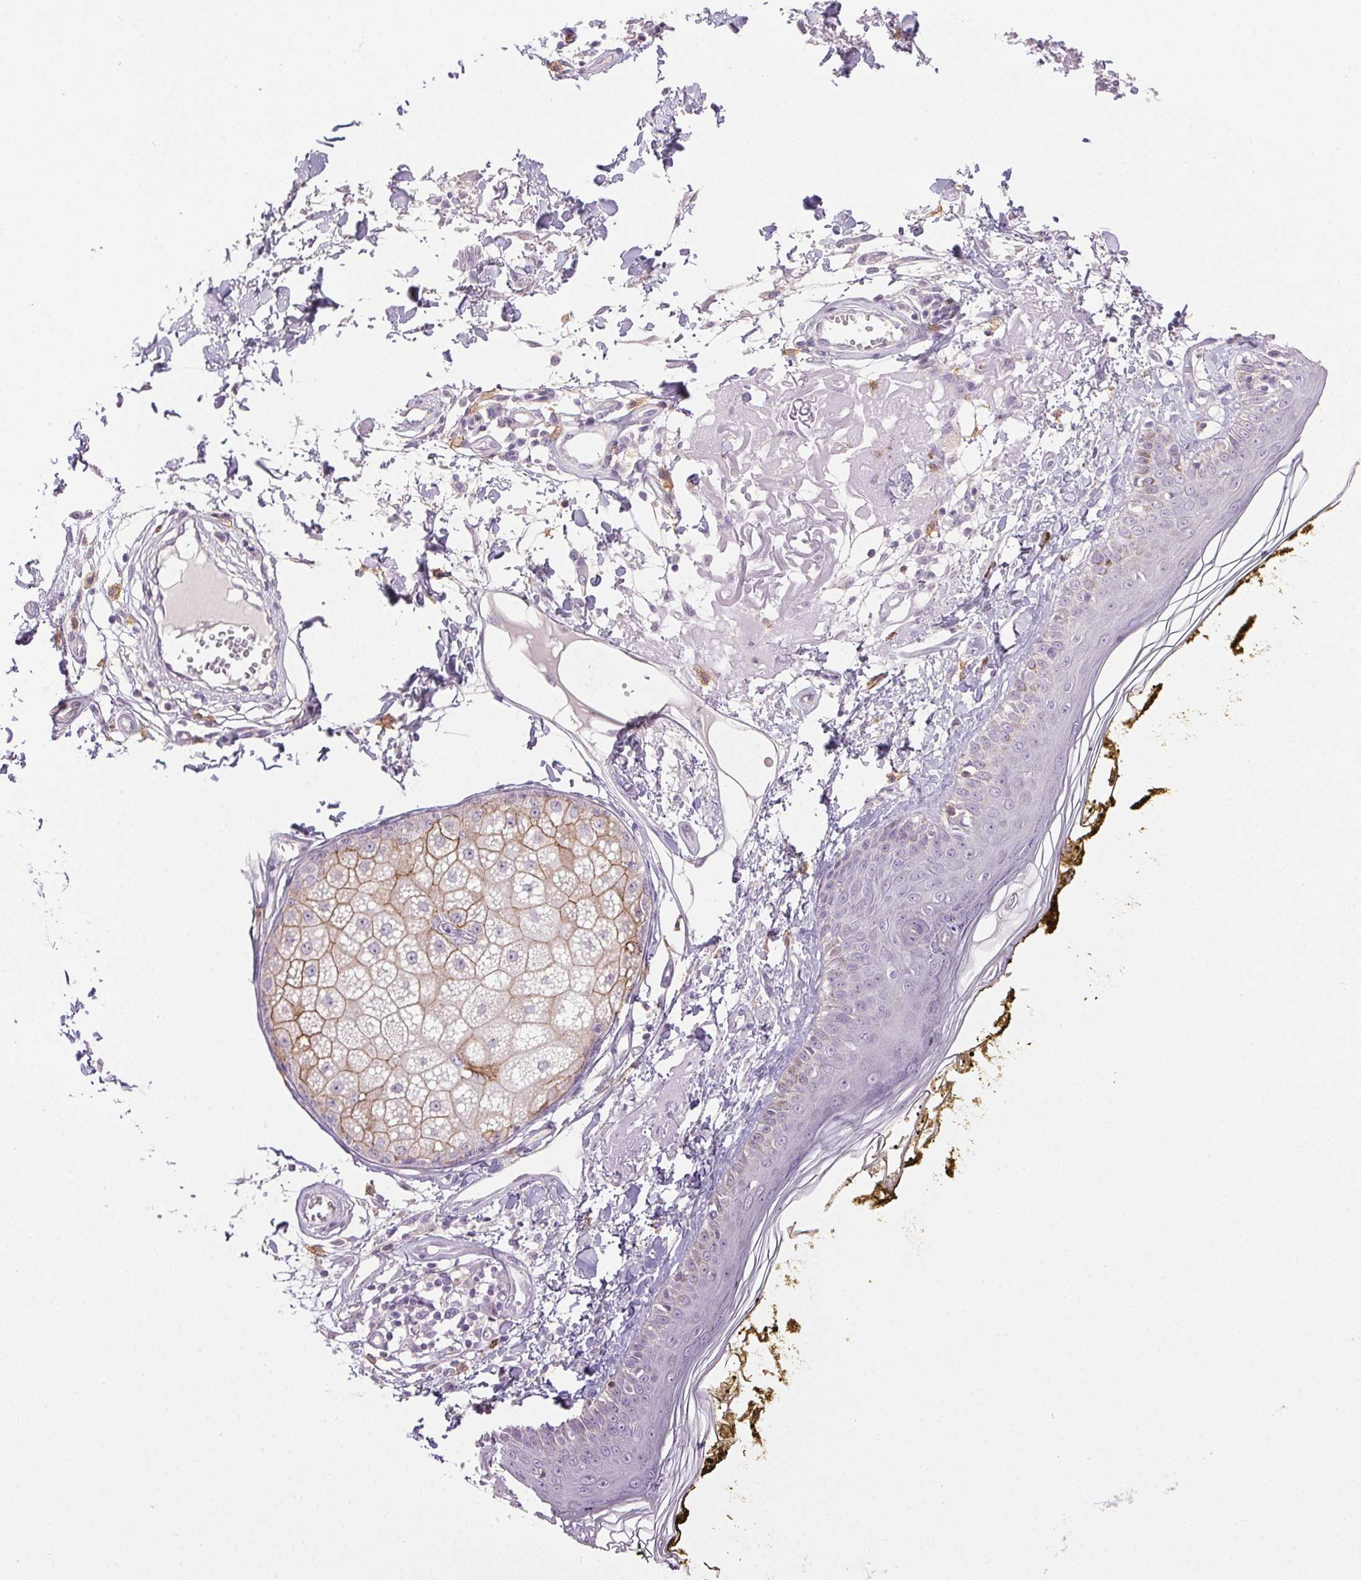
{"staining": {"intensity": "negative", "quantity": "none", "location": "none"}, "tissue": "skin", "cell_type": "Fibroblasts", "image_type": "normal", "snomed": [{"axis": "morphology", "description": "Normal tissue, NOS"}, {"axis": "topography", "description": "Skin"}], "caption": "Immunohistochemistry of normal human skin shows no staining in fibroblasts. (DAB (3,3'-diaminobenzidine) IHC with hematoxylin counter stain).", "gene": "AKAP5", "patient": {"sex": "male", "age": 76}}